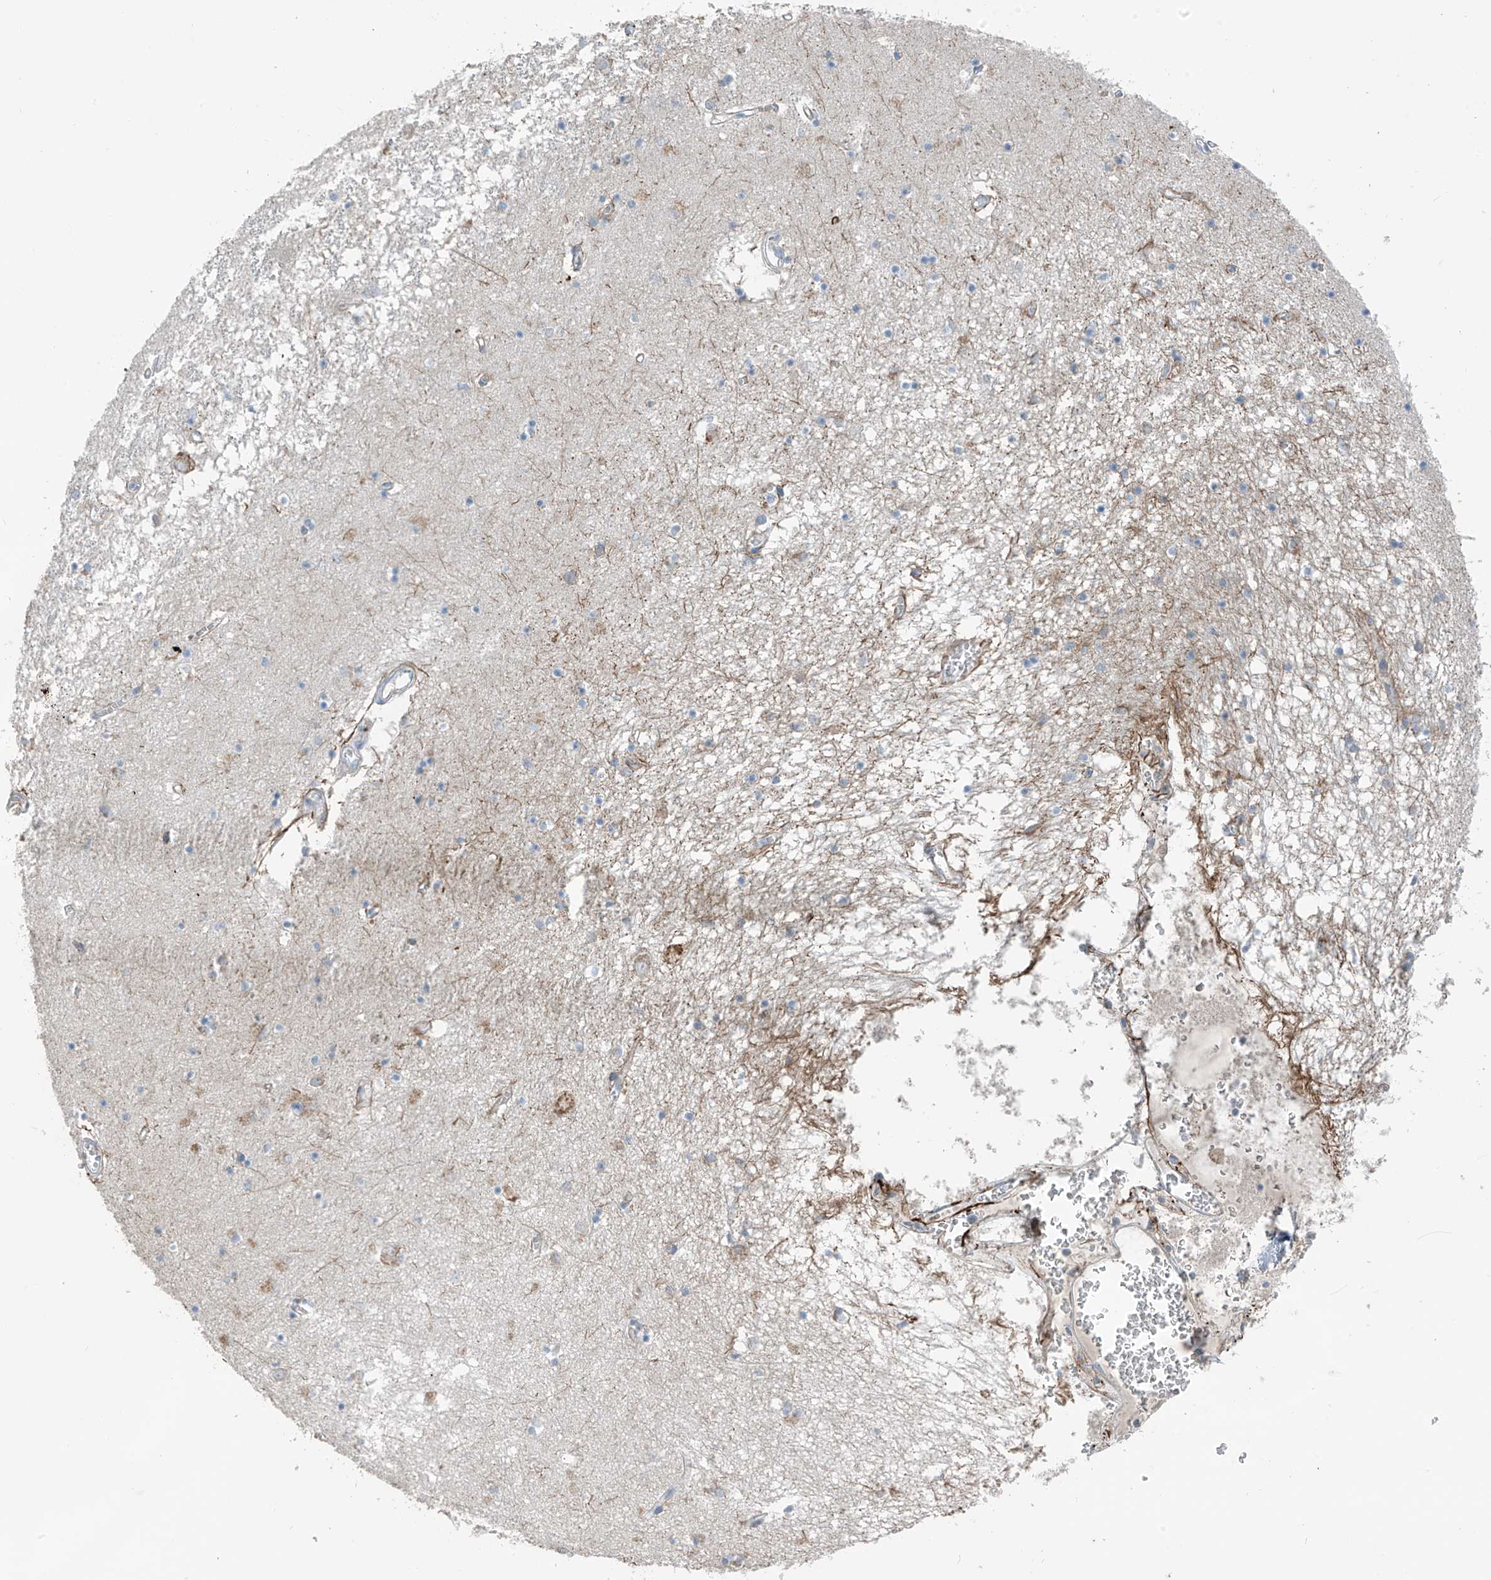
{"staining": {"intensity": "negative", "quantity": "none", "location": "none"}, "tissue": "hippocampus", "cell_type": "Glial cells", "image_type": "normal", "snomed": [{"axis": "morphology", "description": "Normal tissue, NOS"}, {"axis": "topography", "description": "Hippocampus"}], "caption": "A high-resolution histopathology image shows immunohistochemistry staining of benign hippocampus, which exhibits no significant staining in glial cells.", "gene": "GALNTL6", "patient": {"sex": "male", "age": 70}}